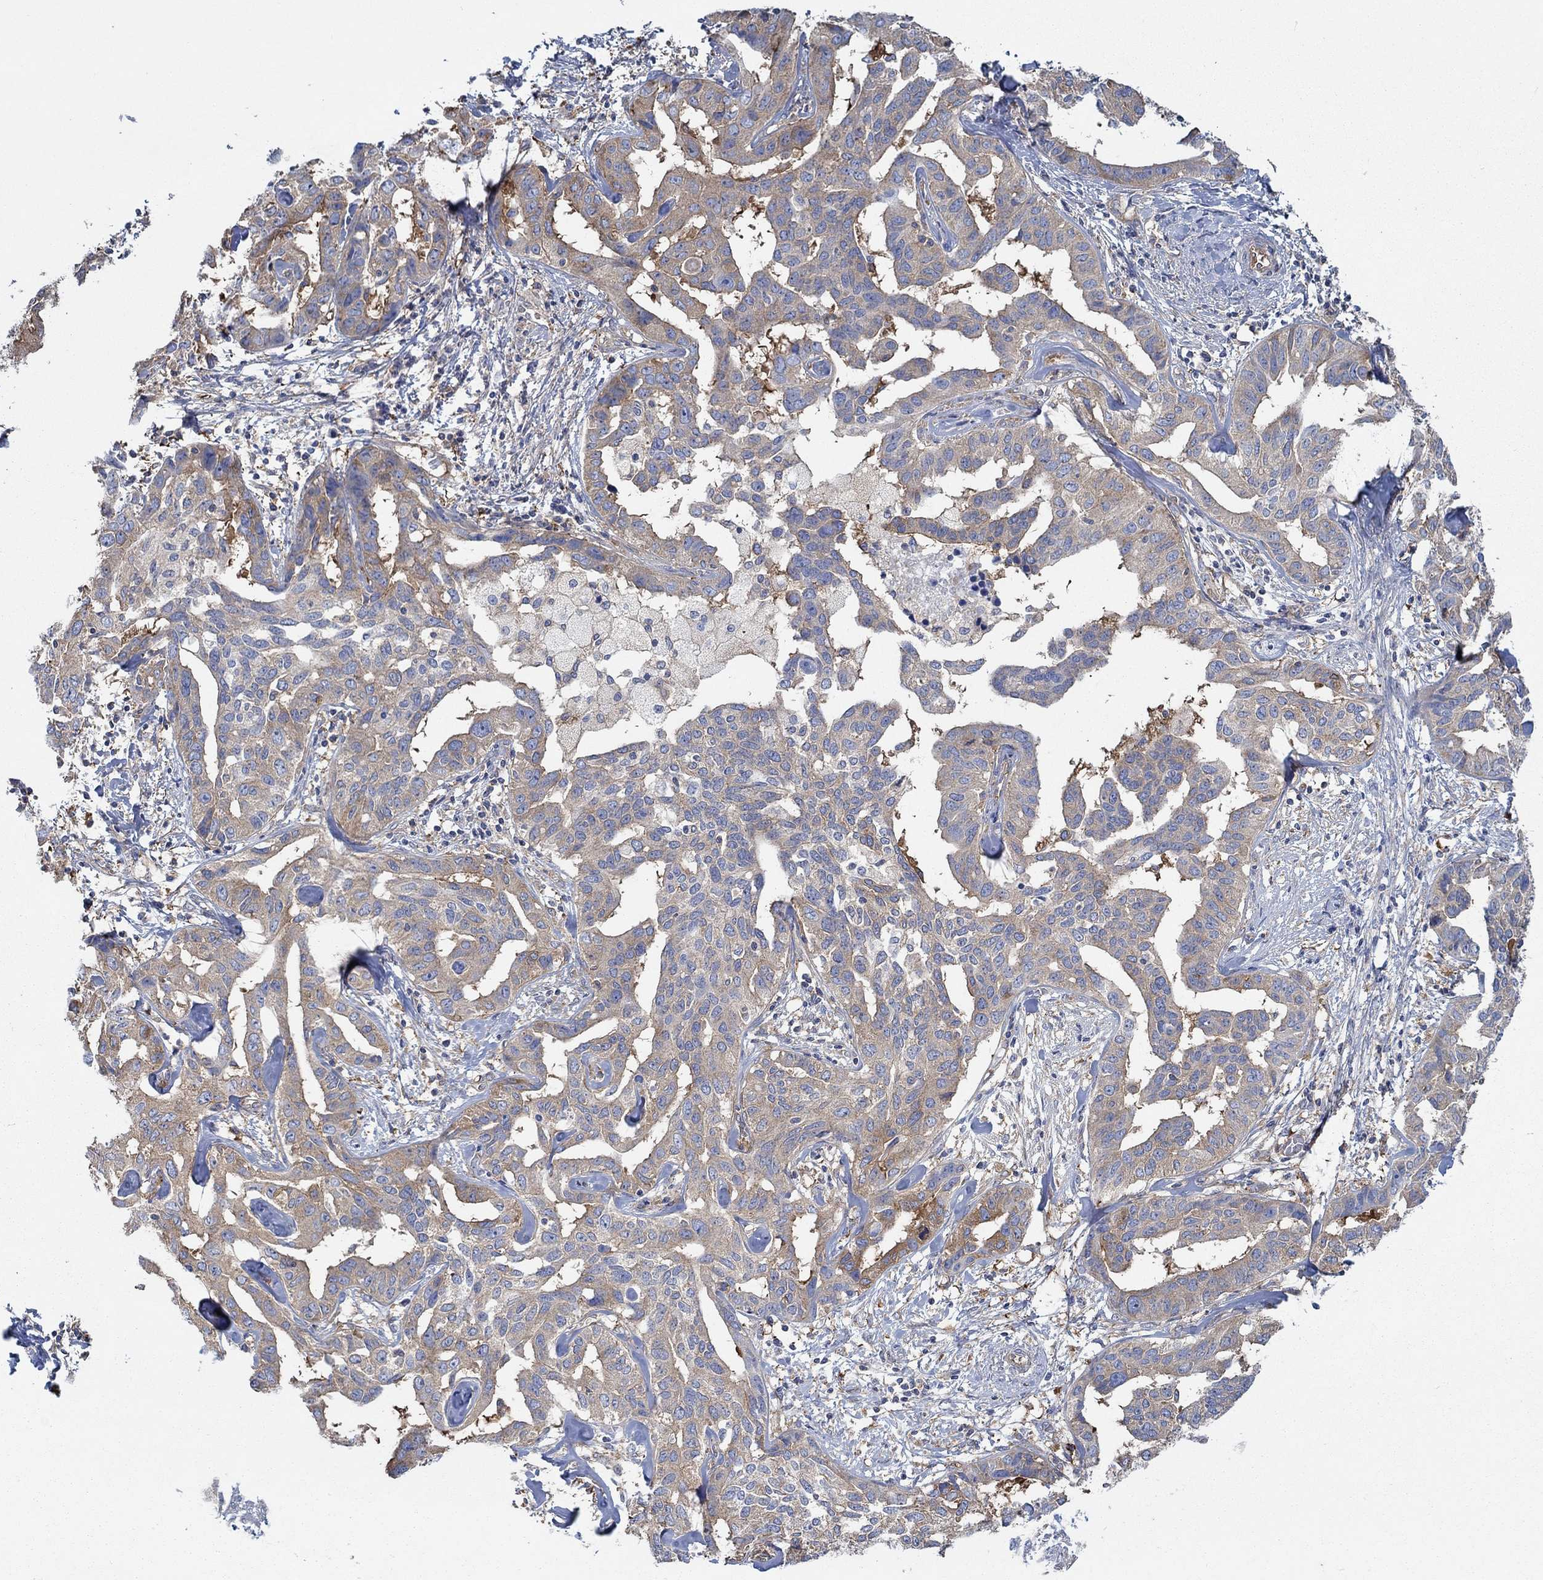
{"staining": {"intensity": "moderate", "quantity": "25%-75%", "location": "cytoplasmic/membranous"}, "tissue": "liver cancer", "cell_type": "Tumor cells", "image_type": "cancer", "snomed": [{"axis": "morphology", "description": "Cholangiocarcinoma"}, {"axis": "topography", "description": "Liver"}], "caption": "An IHC histopathology image of neoplastic tissue is shown. Protein staining in brown highlights moderate cytoplasmic/membranous positivity in liver cancer within tumor cells.", "gene": "SPAG9", "patient": {"sex": "male", "age": 59}}